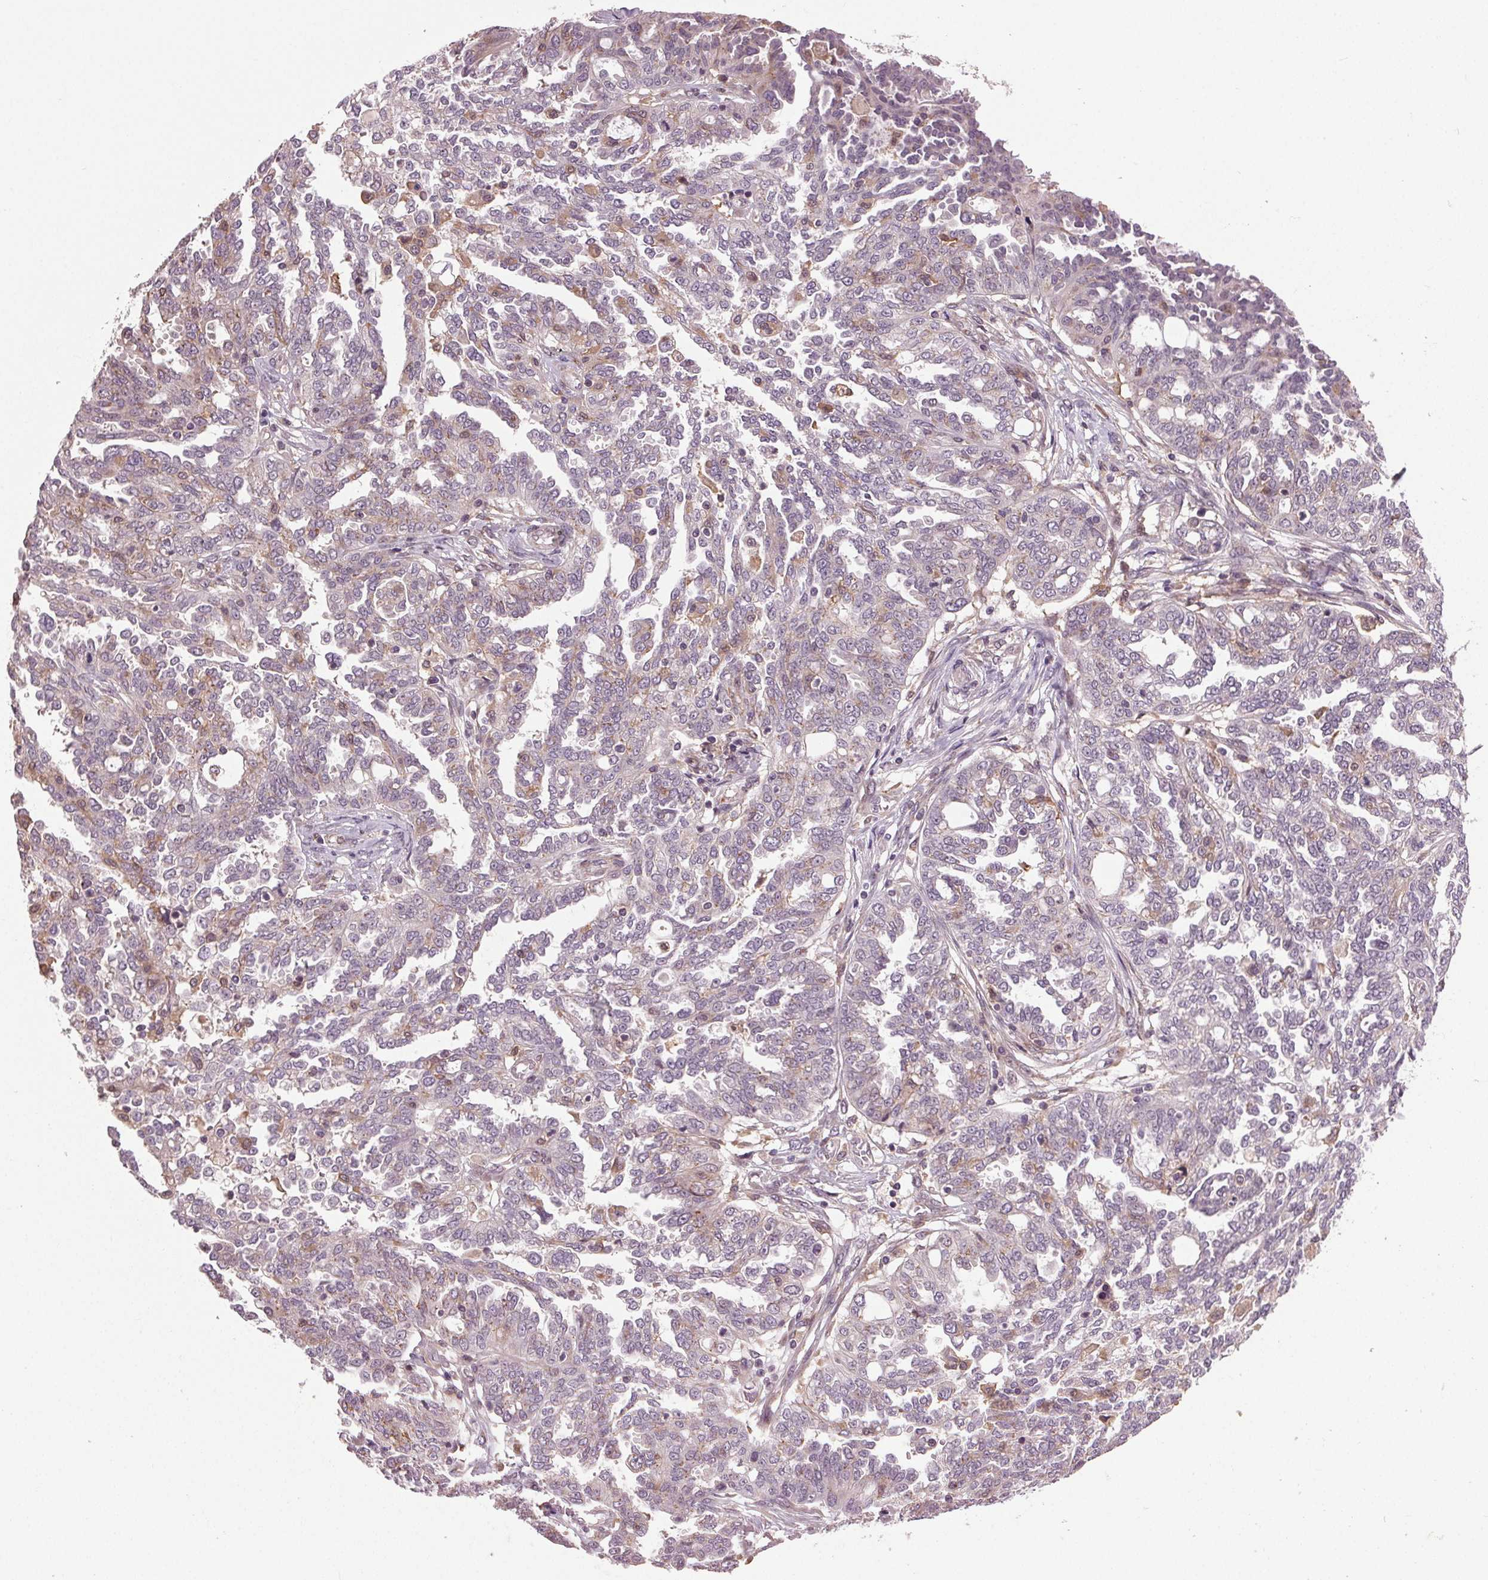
{"staining": {"intensity": "negative", "quantity": "none", "location": "none"}, "tissue": "ovarian cancer", "cell_type": "Tumor cells", "image_type": "cancer", "snomed": [{"axis": "morphology", "description": "Cystadenocarcinoma, serous, NOS"}, {"axis": "topography", "description": "Ovary"}], "caption": "Immunohistochemistry of human ovarian cancer exhibits no staining in tumor cells.", "gene": "BSDC1", "patient": {"sex": "female", "age": 67}}